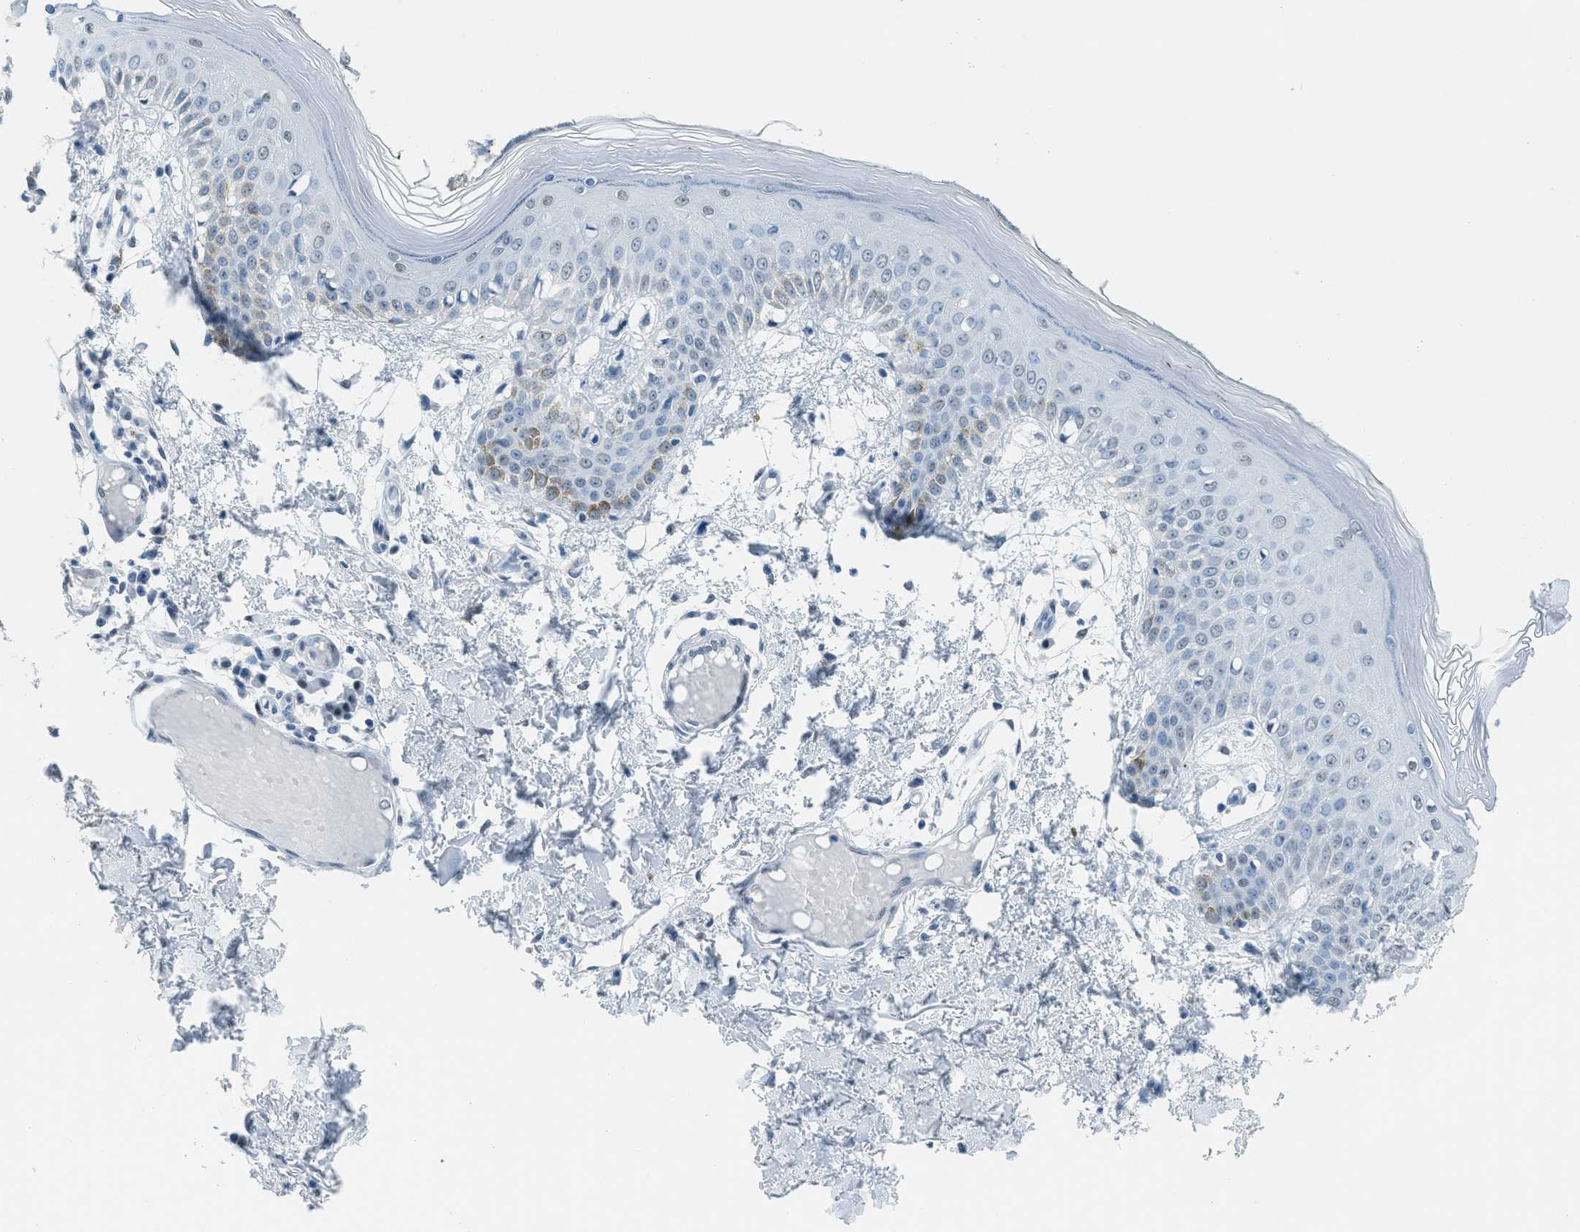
{"staining": {"intensity": "negative", "quantity": "none", "location": "none"}, "tissue": "skin", "cell_type": "Fibroblasts", "image_type": "normal", "snomed": [{"axis": "morphology", "description": "Normal tissue, NOS"}, {"axis": "topography", "description": "Skin"}], "caption": "Immunohistochemical staining of unremarkable human skin demonstrates no significant expression in fibroblasts.", "gene": "TTC13", "patient": {"sex": "male", "age": 53}}